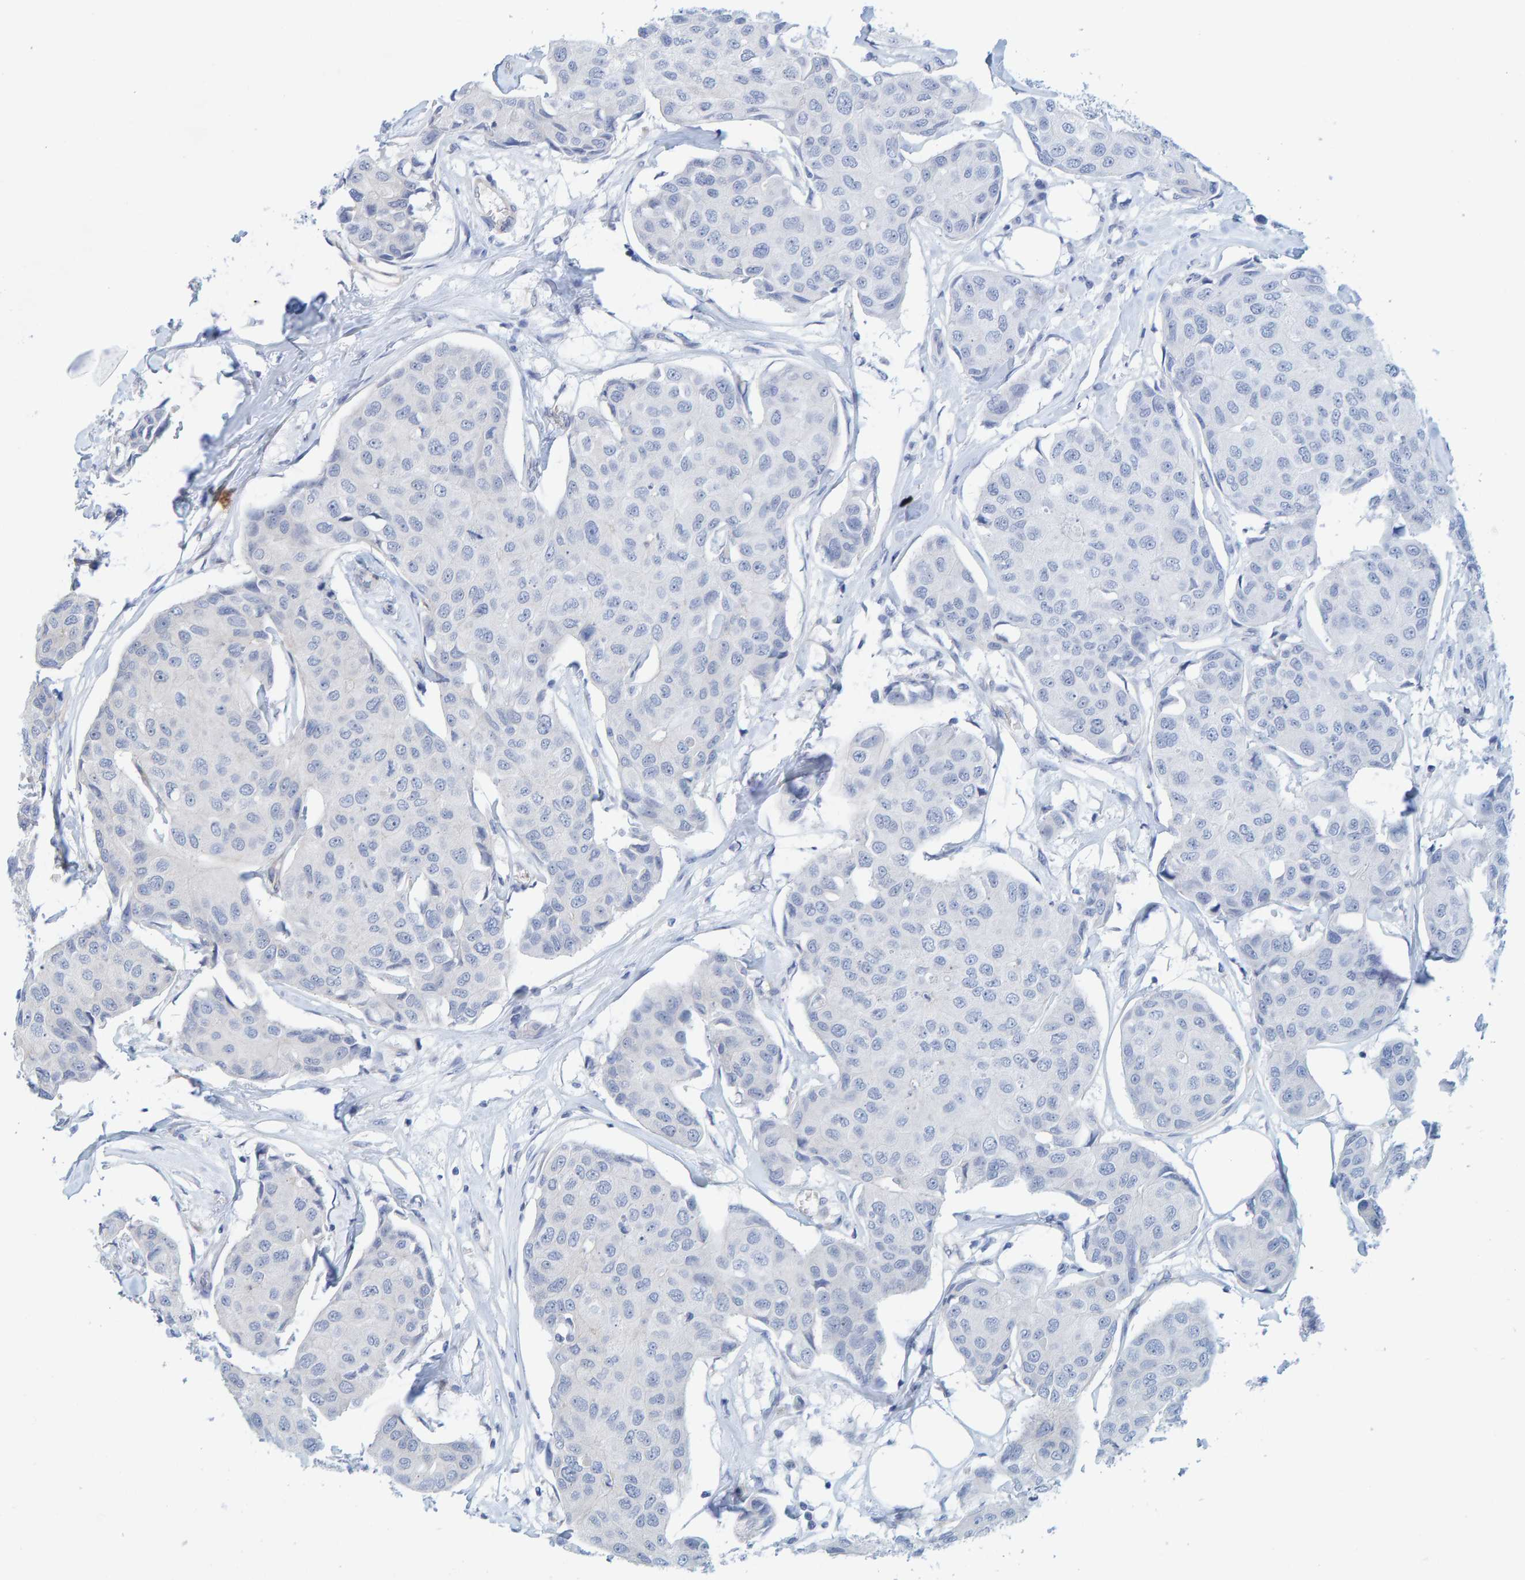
{"staining": {"intensity": "negative", "quantity": "none", "location": "none"}, "tissue": "breast cancer", "cell_type": "Tumor cells", "image_type": "cancer", "snomed": [{"axis": "morphology", "description": "Duct carcinoma"}, {"axis": "topography", "description": "Breast"}], "caption": "There is no significant staining in tumor cells of breast cancer (infiltrating ductal carcinoma).", "gene": "PRKD2", "patient": {"sex": "female", "age": 80}}